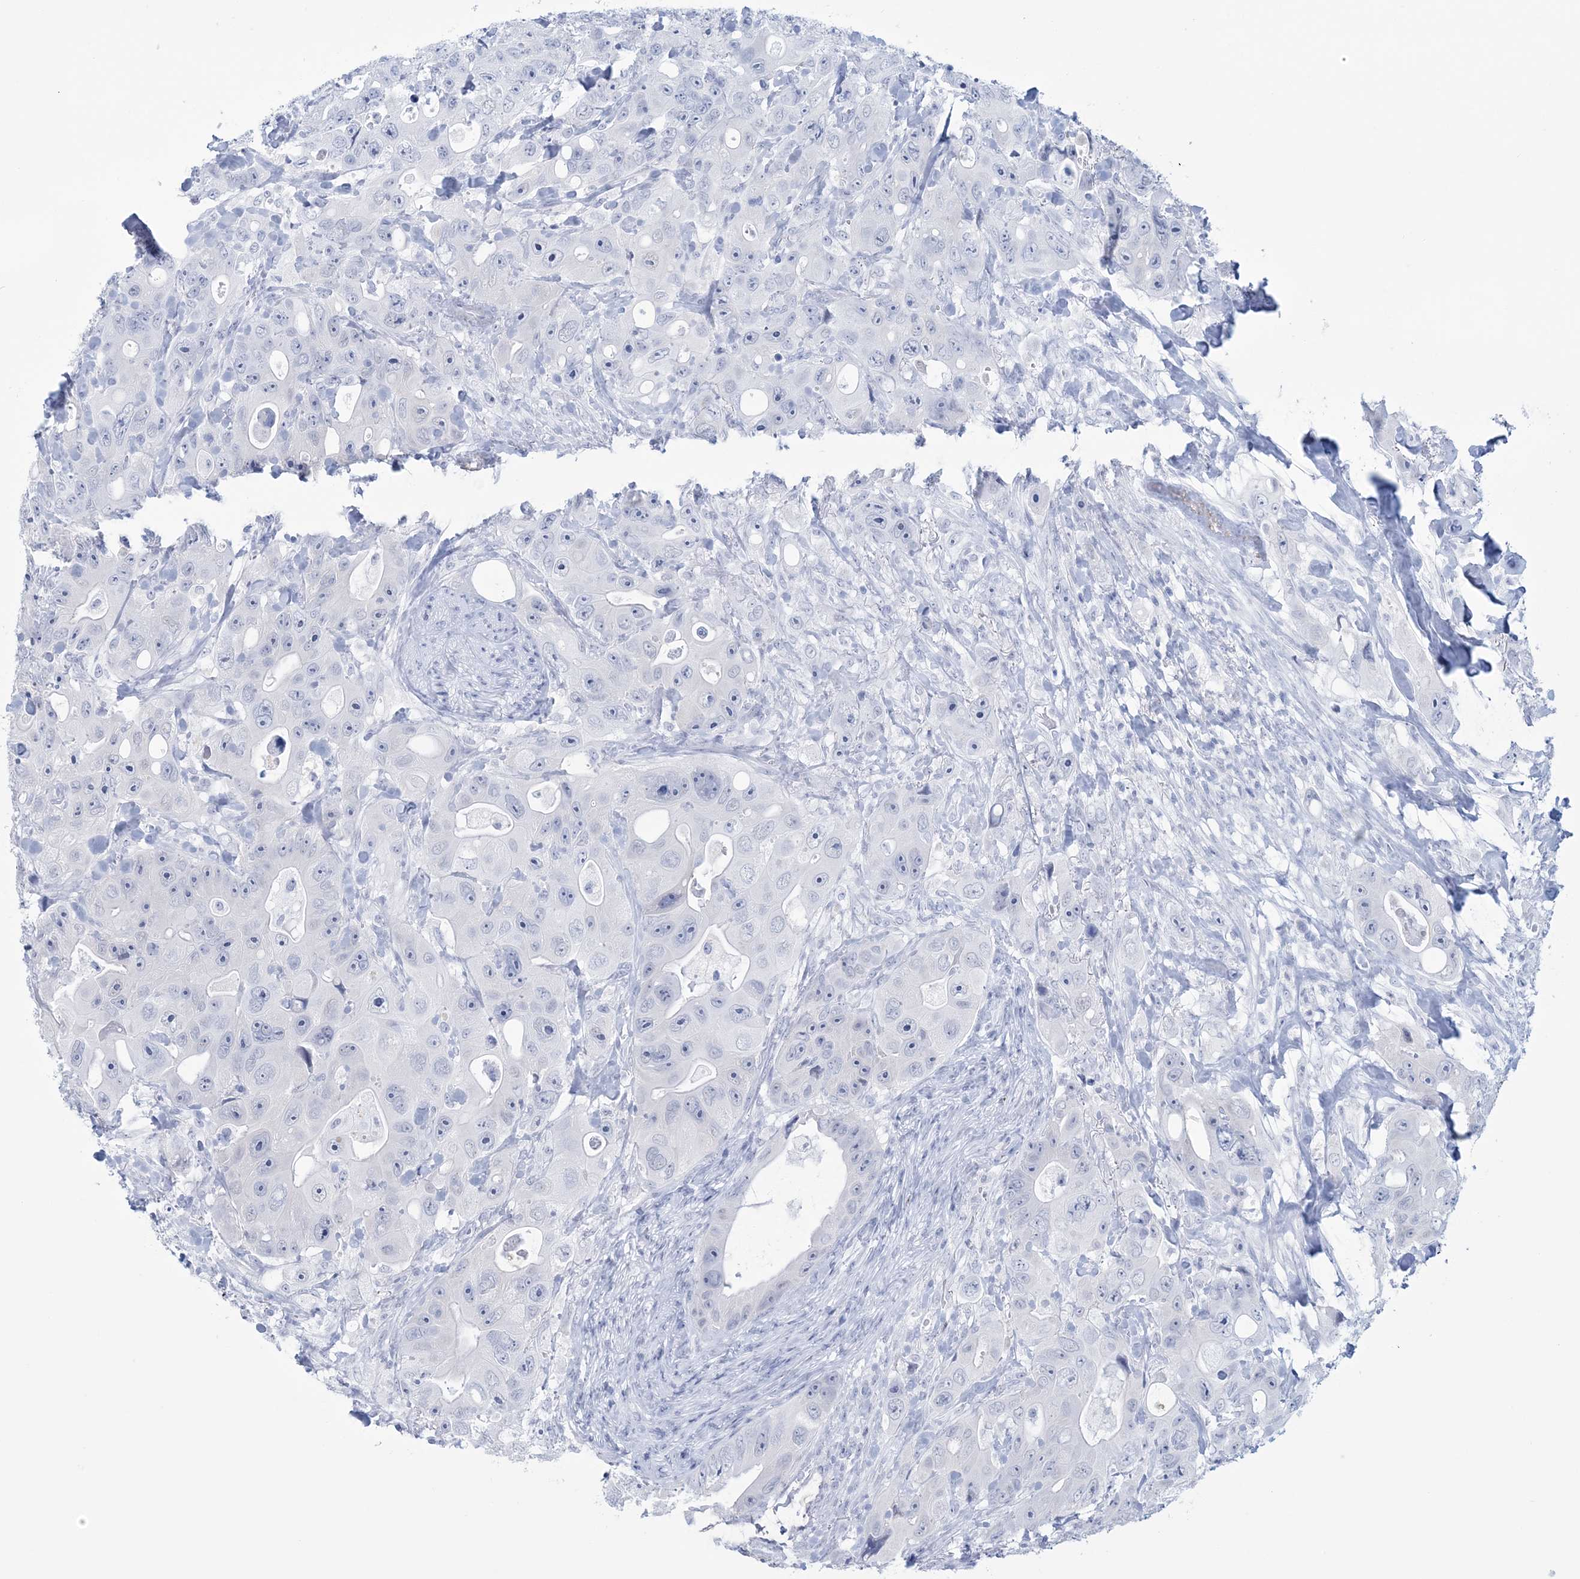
{"staining": {"intensity": "negative", "quantity": "none", "location": "none"}, "tissue": "colorectal cancer", "cell_type": "Tumor cells", "image_type": "cancer", "snomed": [{"axis": "morphology", "description": "Adenocarcinoma, NOS"}, {"axis": "topography", "description": "Colon"}], "caption": "High power microscopy image of an immunohistochemistry histopathology image of adenocarcinoma (colorectal), revealing no significant expression in tumor cells.", "gene": "DPCD", "patient": {"sex": "female", "age": 46}}